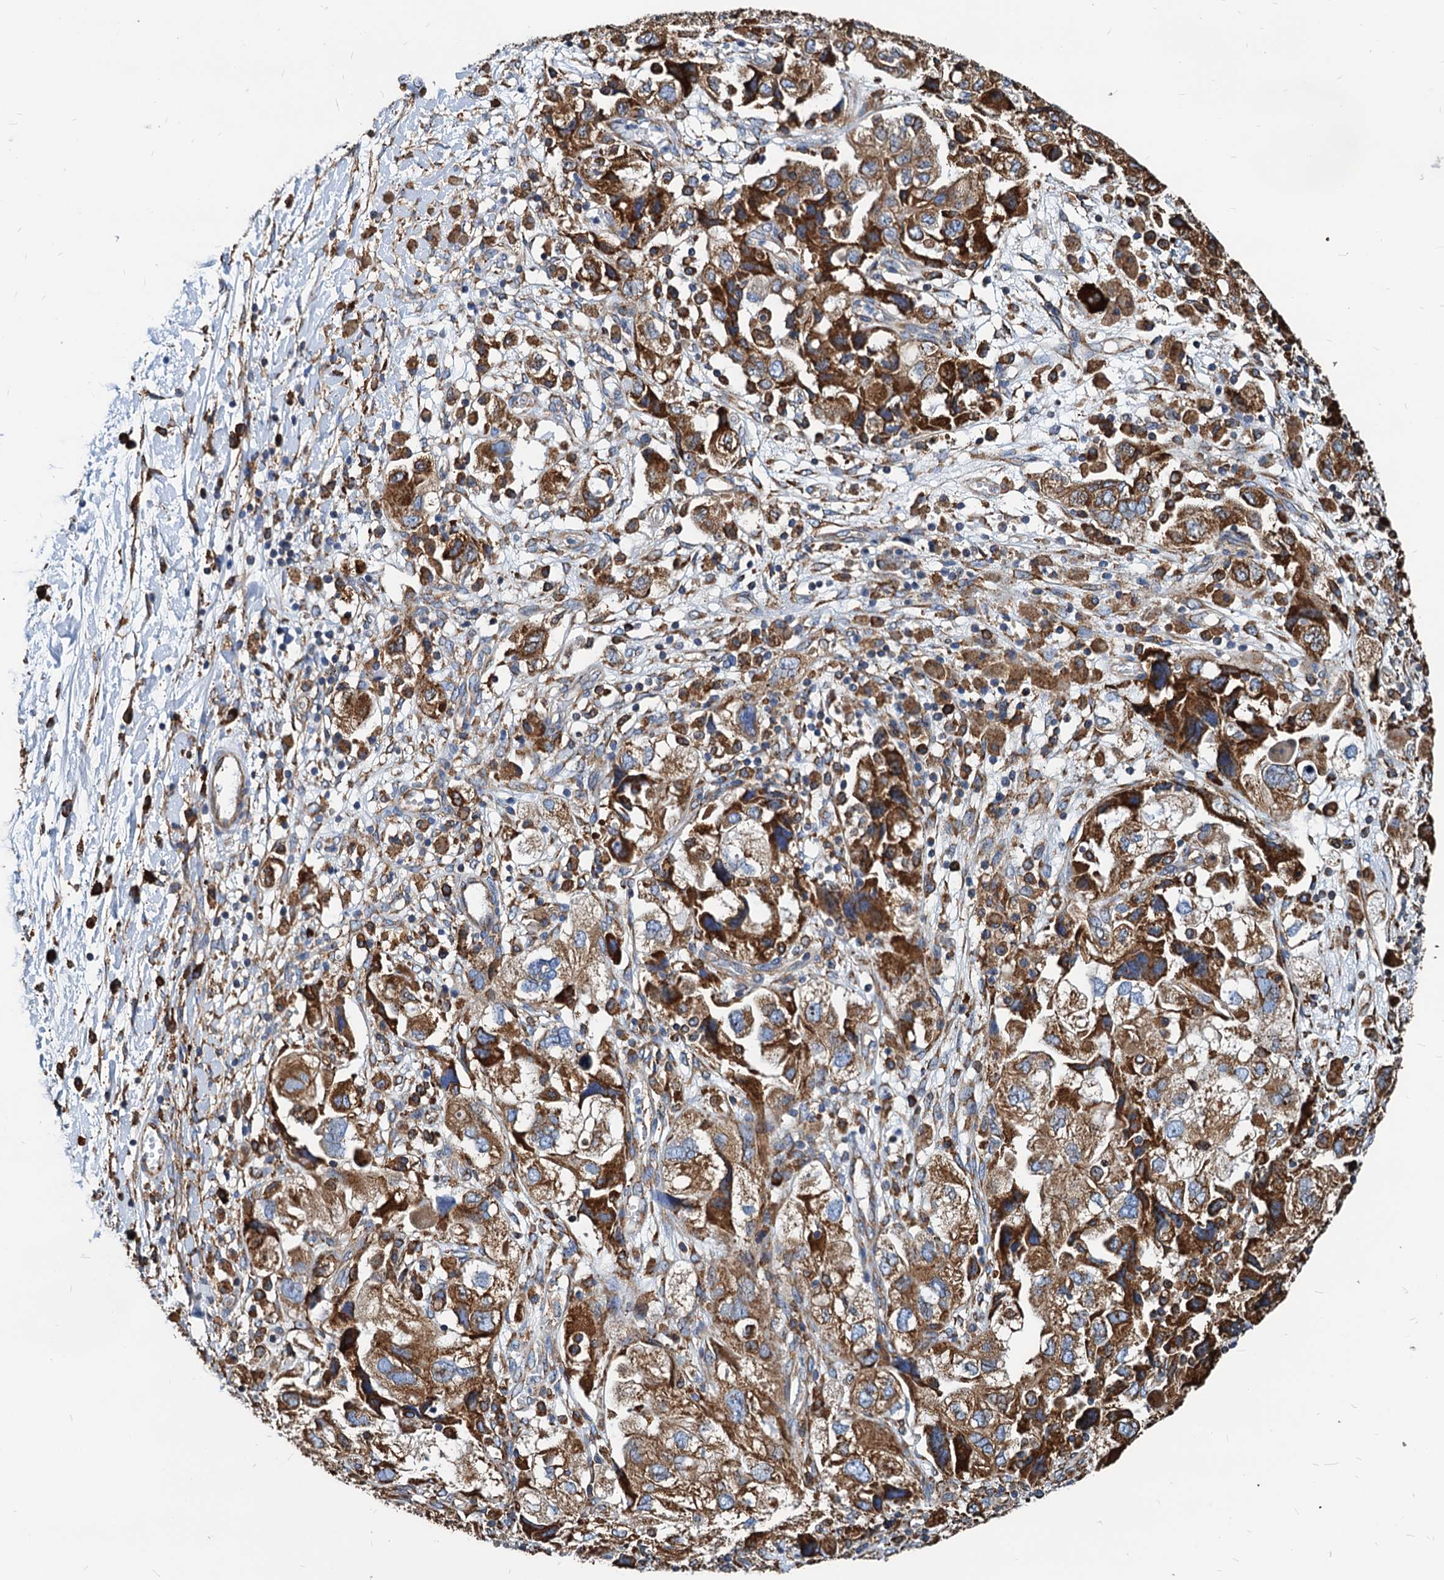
{"staining": {"intensity": "strong", "quantity": ">75%", "location": "cytoplasmic/membranous"}, "tissue": "ovarian cancer", "cell_type": "Tumor cells", "image_type": "cancer", "snomed": [{"axis": "morphology", "description": "Carcinoma, NOS"}, {"axis": "morphology", "description": "Cystadenocarcinoma, serous, NOS"}, {"axis": "topography", "description": "Ovary"}], "caption": "Ovarian serous cystadenocarcinoma stained with immunohistochemistry (IHC) demonstrates strong cytoplasmic/membranous expression in about >75% of tumor cells. (DAB IHC, brown staining for protein, blue staining for nuclei).", "gene": "HSPA5", "patient": {"sex": "female", "age": 69}}